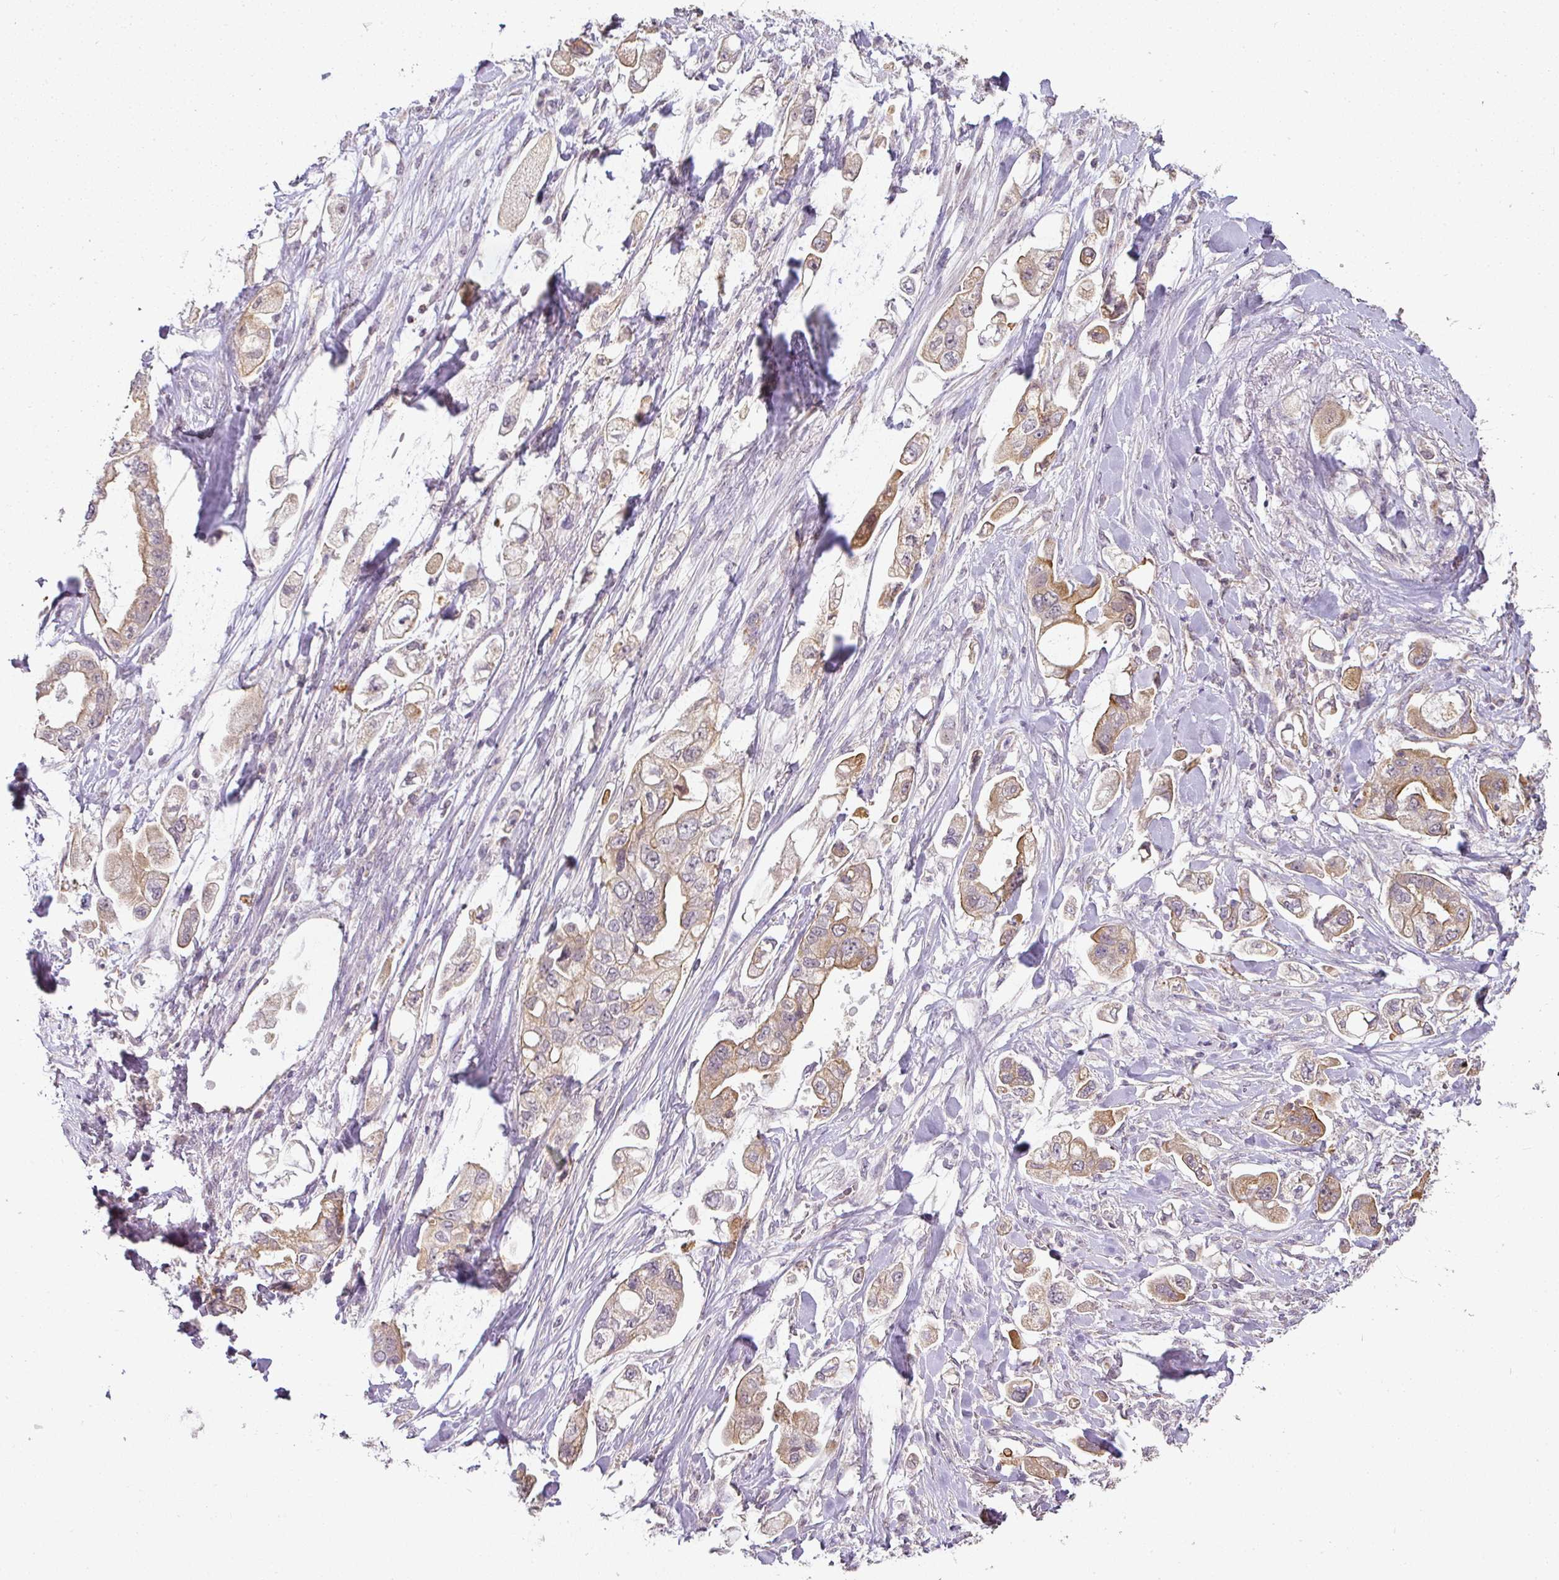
{"staining": {"intensity": "moderate", "quantity": ">75%", "location": "cytoplasmic/membranous"}, "tissue": "stomach cancer", "cell_type": "Tumor cells", "image_type": "cancer", "snomed": [{"axis": "morphology", "description": "Adenocarcinoma, NOS"}, {"axis": "topography", "description": "Stomach"}], "caption": "A high-resolution micrograph shows IHC staining of stomach cancer (adenocarcinoma), which shows moderate cytoplasmic/membranous staining in about >75% of tumor cells. (brown staining indicates protein expression, while blue staining denotes nuclei).", "gene": "MYOM2", "patient": {"sex": "male", "age": 62}}